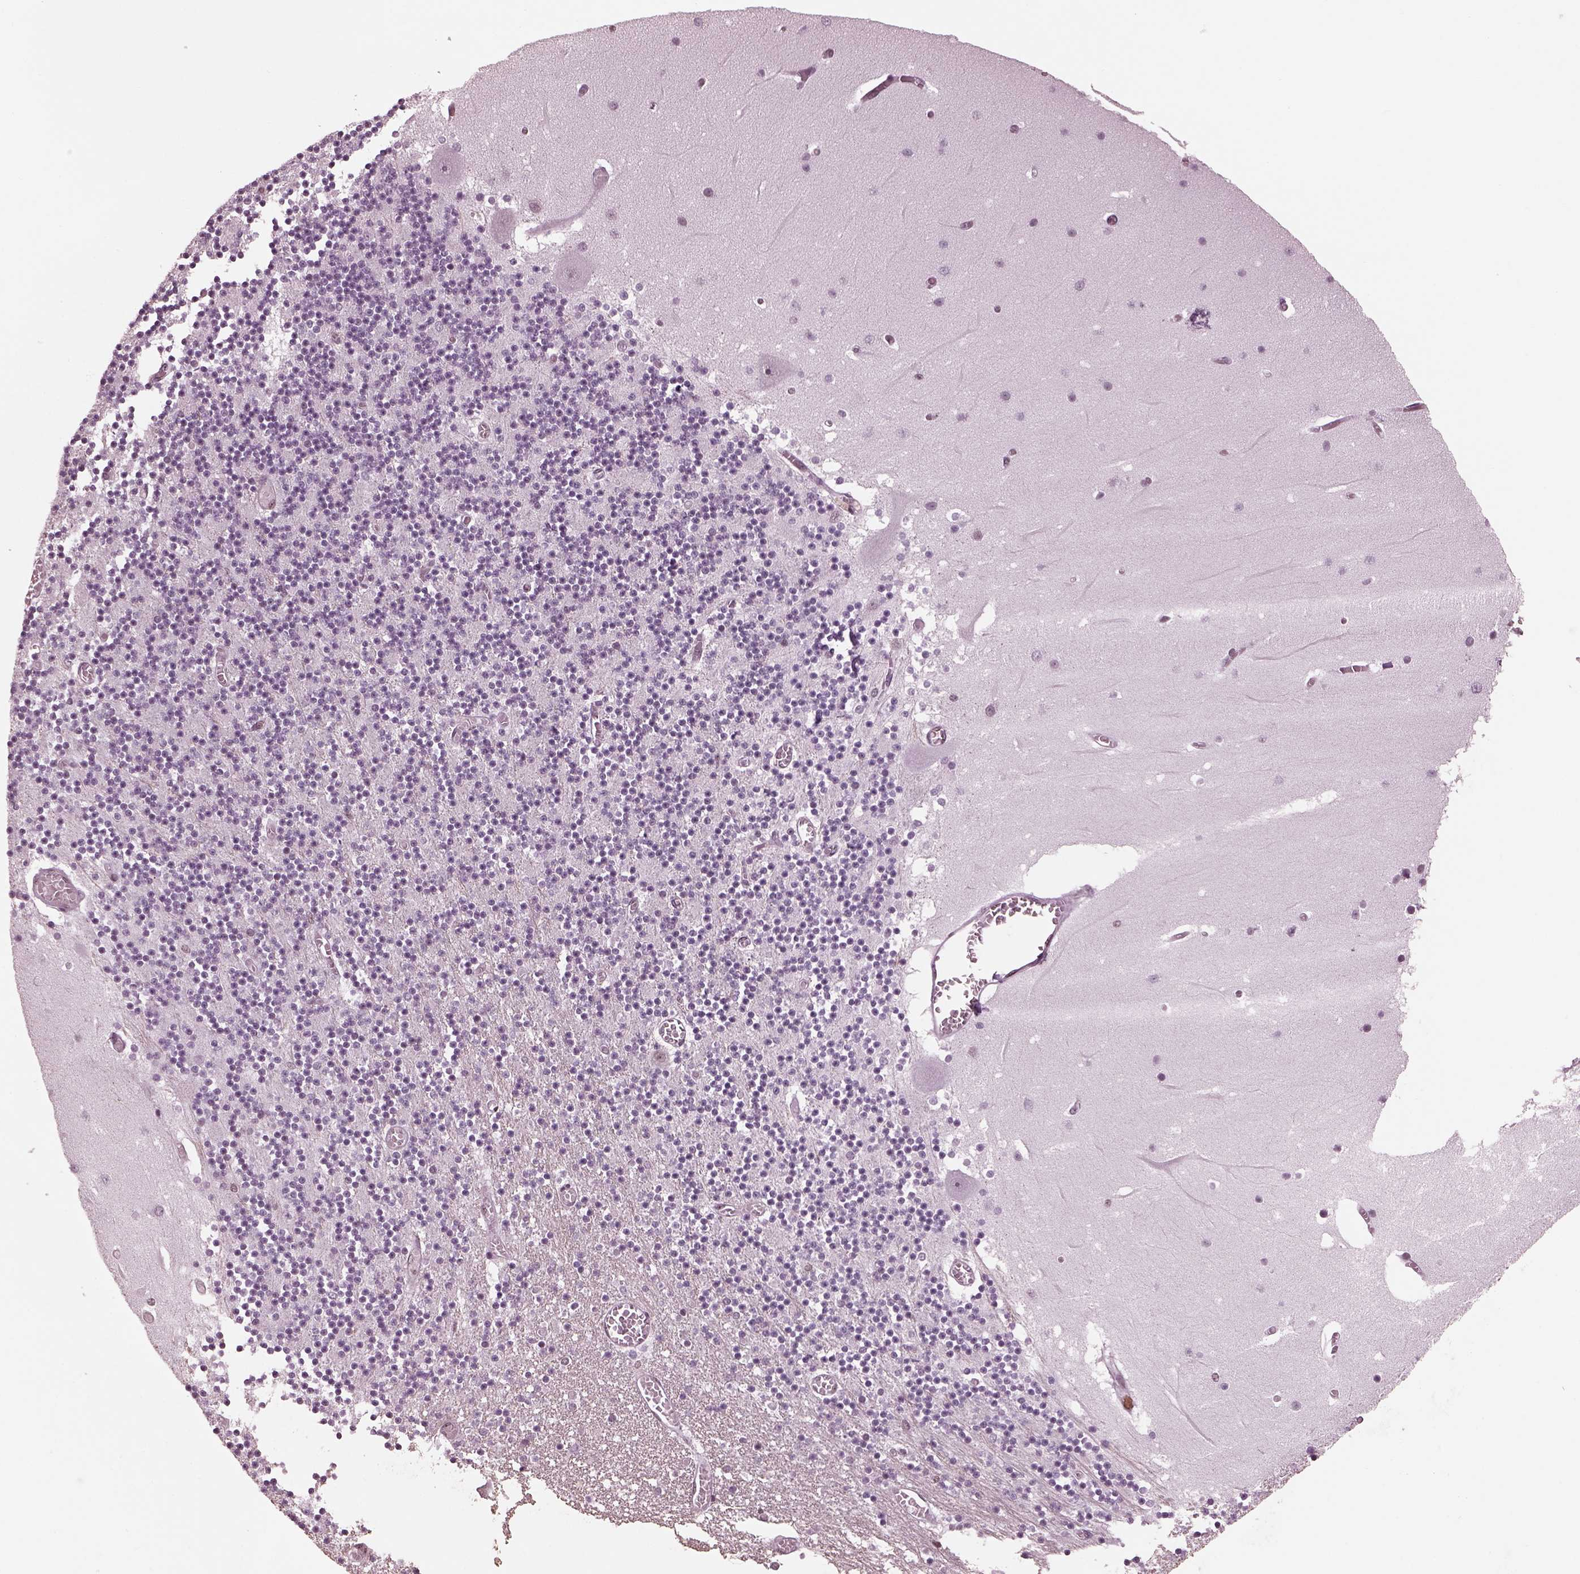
{"staining": {"intensity": "negative", "quantity": "none", "location": "none"}, "tissue": "cerebellum", "cell_type": "Cells in granular layer", "image_type": "normal", "snomed": [{"axis": "morphology", "description": "Normal tissue, NOS"}, {"axis": "topography", "description": "Cerebellum"}], "caption": "Benign cerebellum was stained to show a protein in brown. There is no significant positivity in cells in granular layer. (DAB immunohistochemistry (IHC) visualized using brightfield microscopy, high magnification).", "gene": "RUVBL2", "patient": {"sex": "female", "age": 28}}